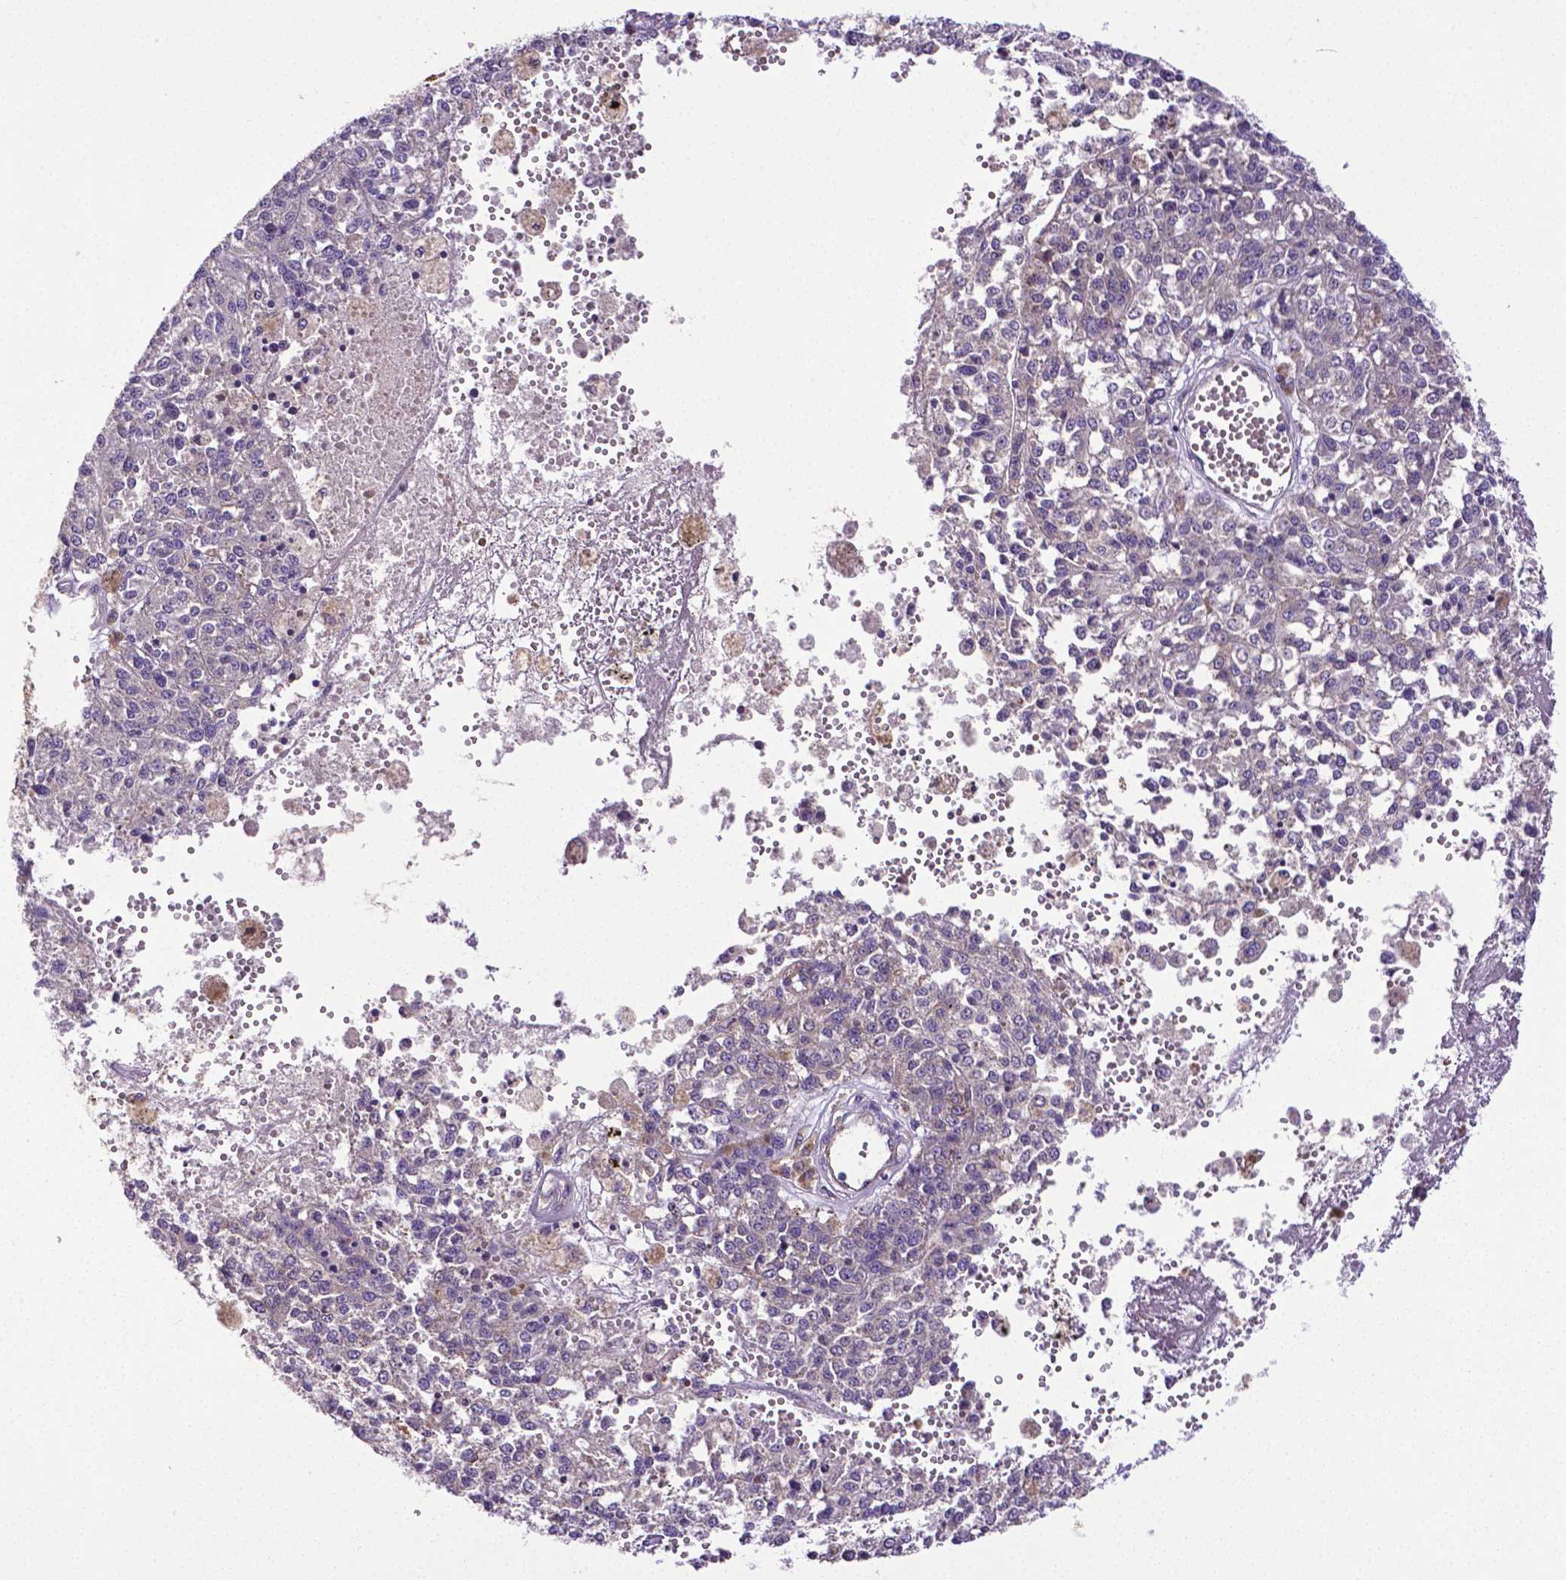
{"staining": {"intensity": "negative", "quantity": "none", "location": "none"}, "tissue": "melanoma", "cell_type": "Tumor cells", "image_type": "cancer", "snomed": [{"axis": "morphology", "description": "Malignant melanoma, Metastatic site"}, {"axis": "topography", "description": "Lymph node"}], "caption": "DAB (3,3'-diaminobenzidine) immunohistochemical staining of malignant melanoma (metastatic site) demonstrates no significant positivity in tumor cells. (Brightfield microscopy of DAB IHC at high magnification).", "gene": "DICER1", "patient": {"sex": "female", "age": 64}}